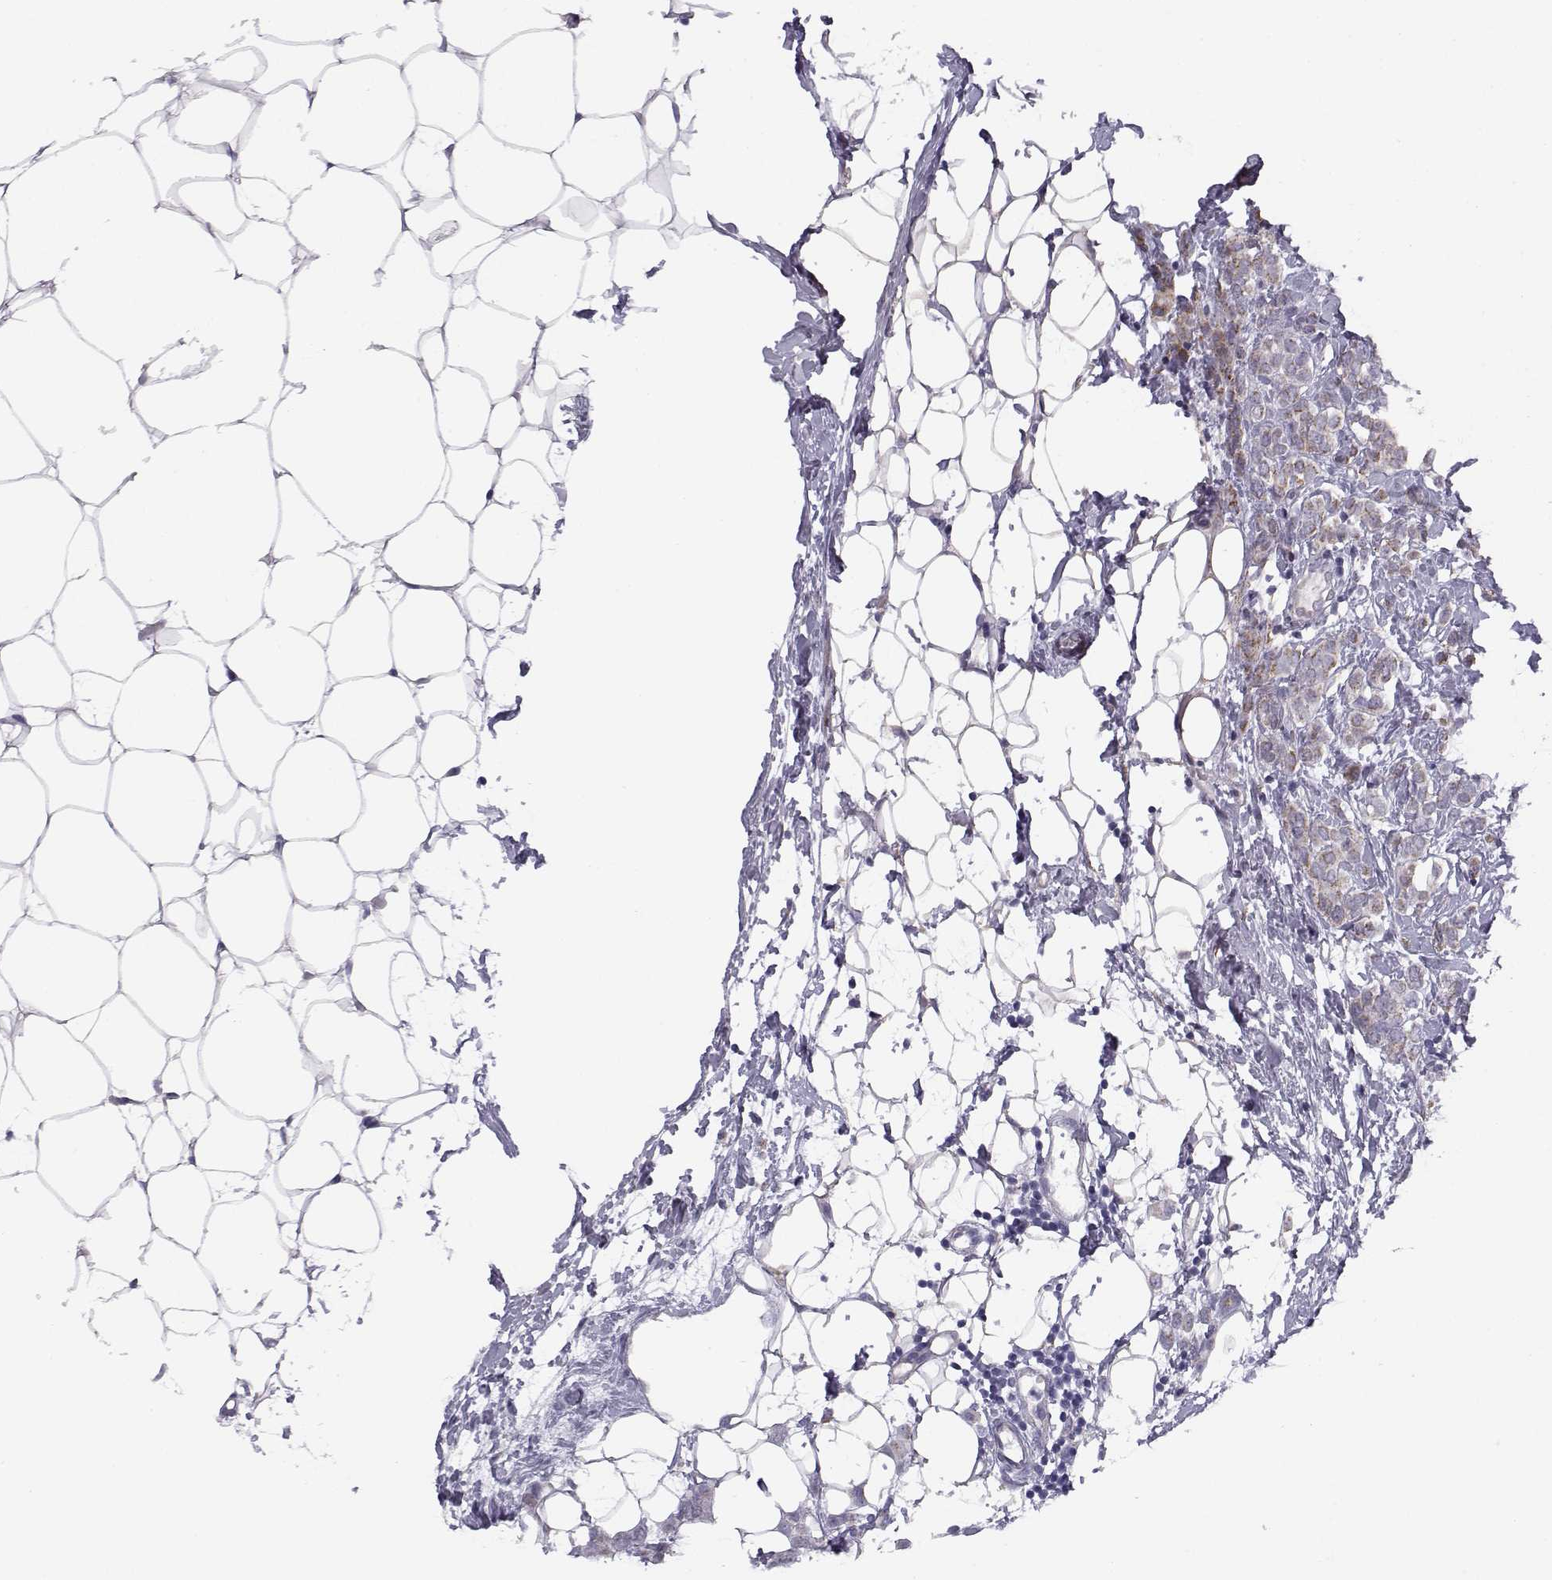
{"staining": {"intensity": "weak", "quantity": "<25%", "location": "cytoplasmic/membranous"}, "tissue": "breast cancer", "cell_type": "Tumor cells", "image_type": "cancer", "snomed": [{"axis": "morphology", "description": "Lobular carcinoma"}, {"axis": "topography", "description": "Breast"}], "caption": "A high-resolution micrograph shows immunohistochemistry staining of lobular carcinoma (breast), which exhibits no significant expression in tumor cells.", "gene": "KCNMB4", "patient": {"sex": "female", "age": 49}}